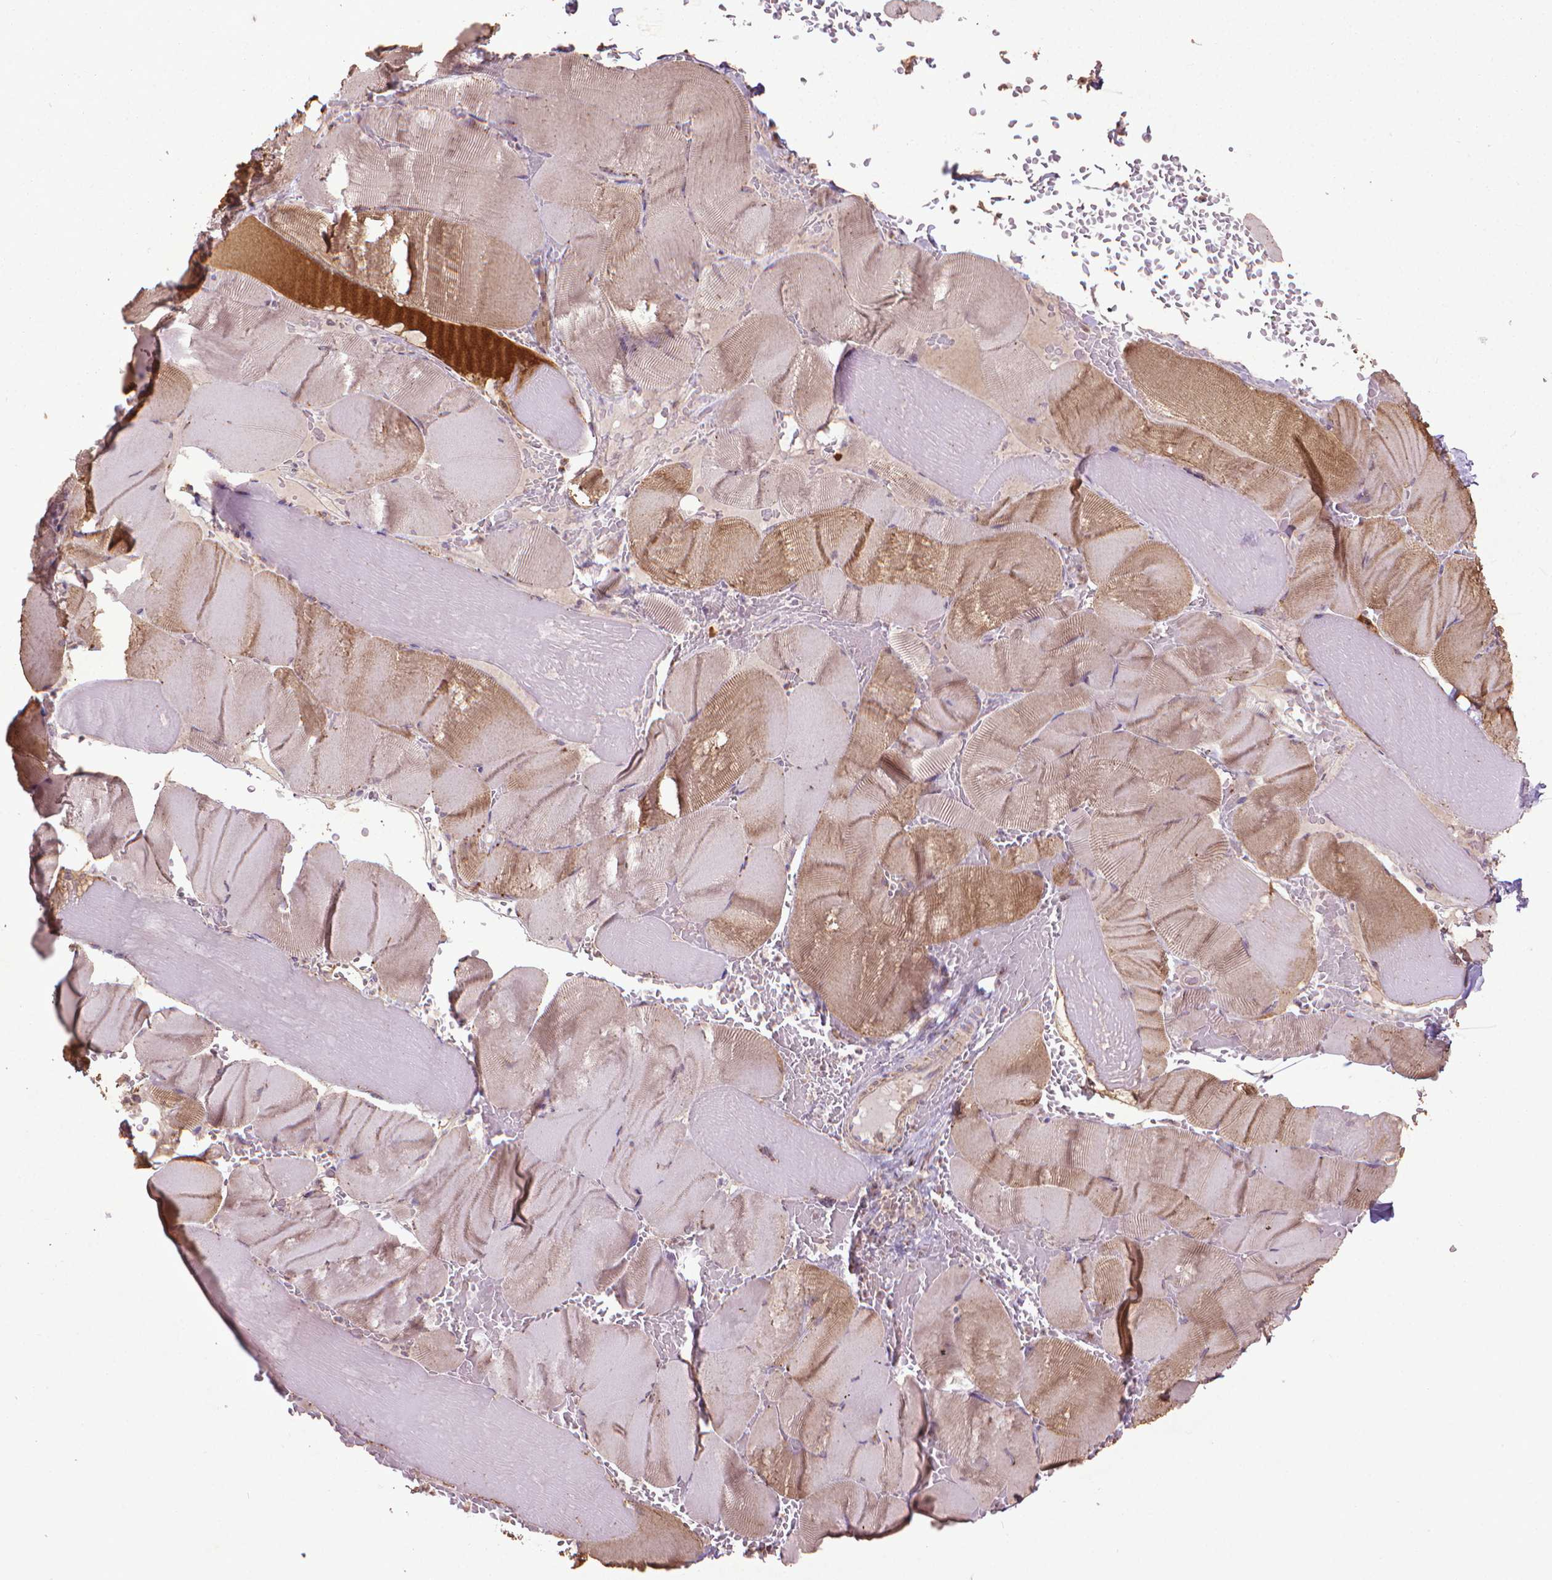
{"staining": {"intensity": "moderate", "quantity": ">75%", "location": "cytoplasmic/membranous"}, "tissue": "skeletal muscle", "cell_type": "Myocytes", "image_type": "normal", "snomed": [{"axis": "morphology", "description": "Normal tissue, NOS"}, {"axis": "topography", "description": "Skeletal muscle"}], "caption": "Immunohistochemical staining of benign skeletal muscle exhibits moderate cytoplasmic/membranous protein staining in about >75% of myocytes. Nuclei are stained in blue.", "gene": "GAS1", "patient": {"sex": "male", "age": 56}}